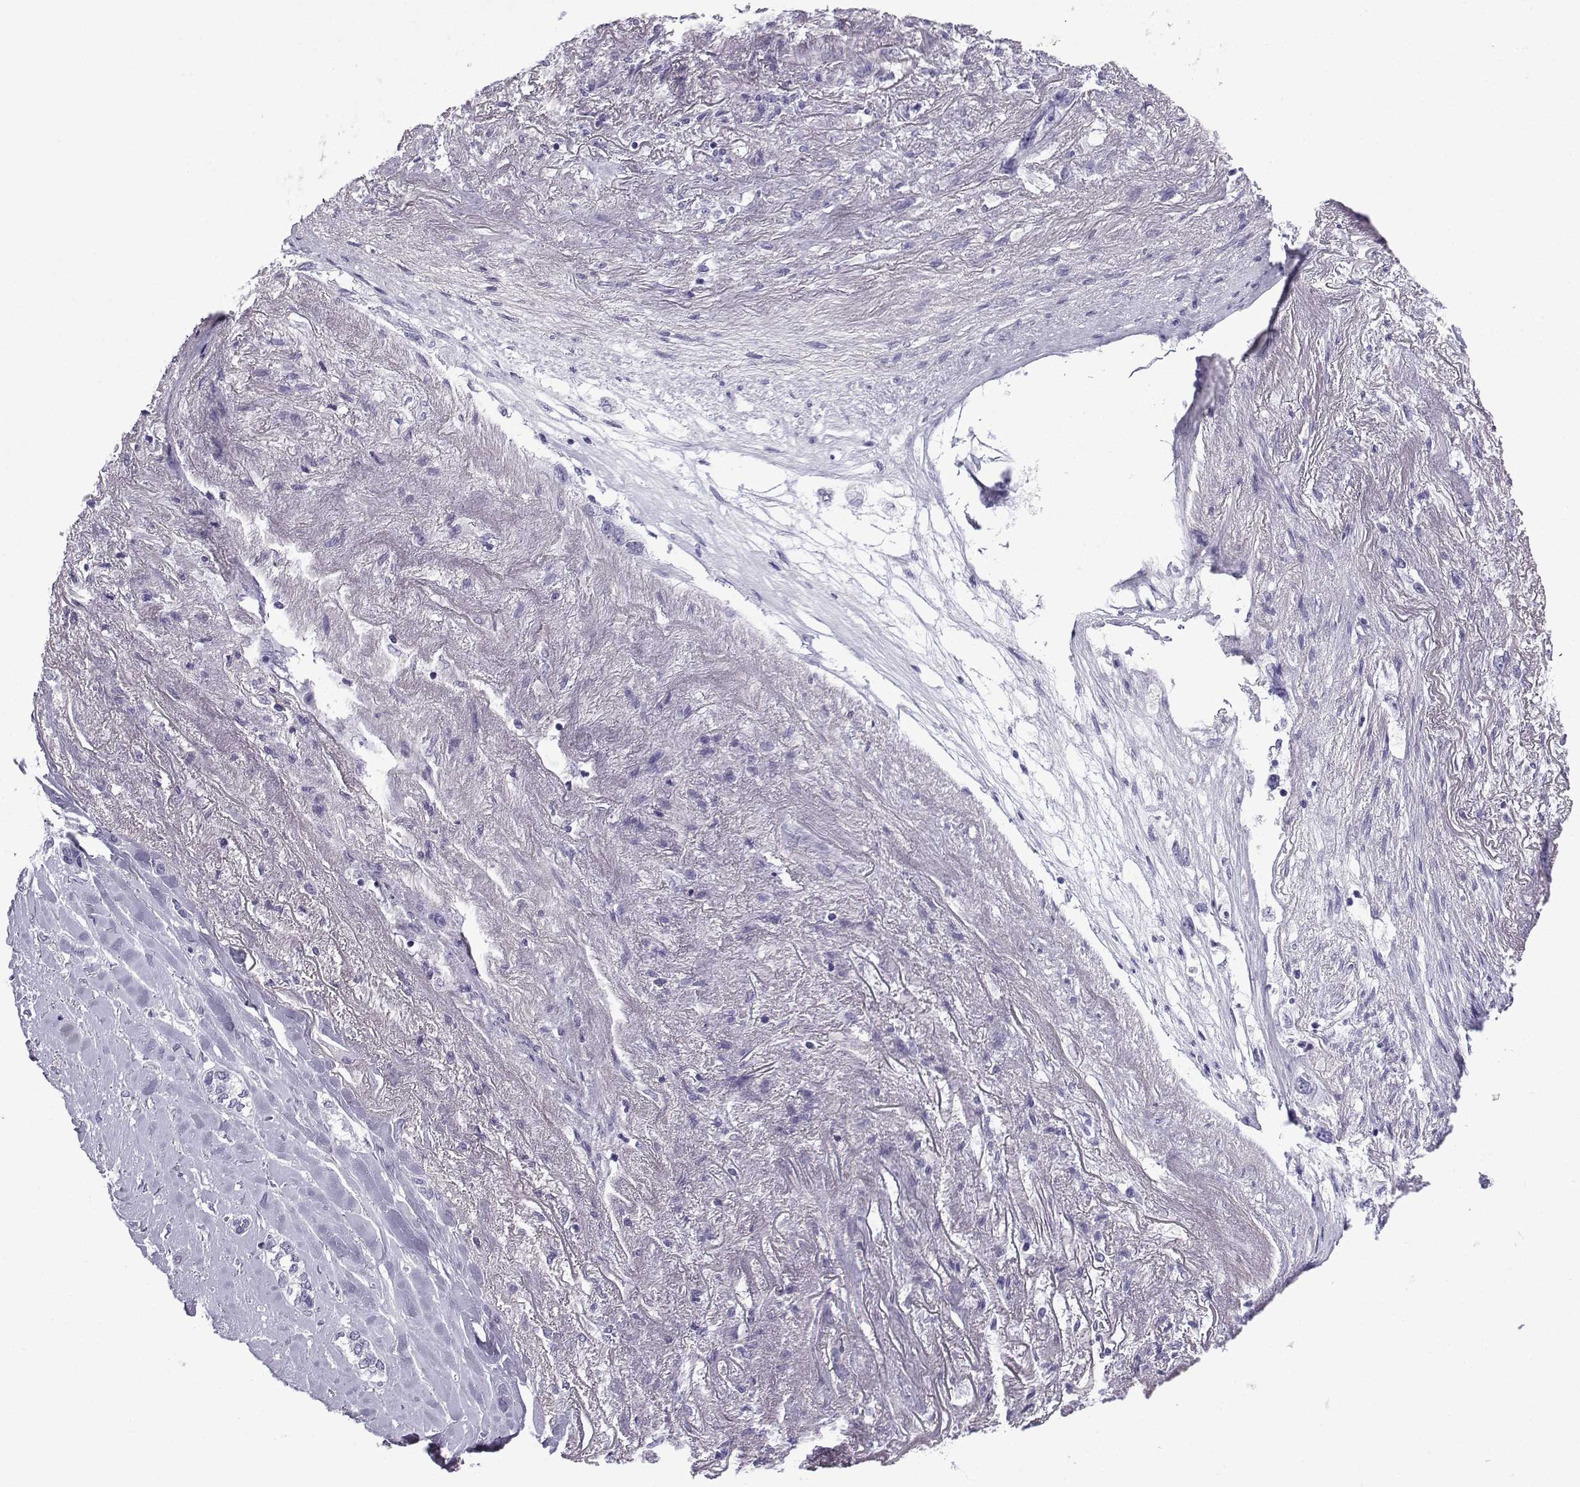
{"staining": {"intensity": "negative", "quantity": "none", "location": "none"}, "tissue": "lung cancer", "cell_type": "Tumor cells", "image_type": "cancer", "snomed": [{"axis": "morphology", "description": "Squamous cell carcinoma, NOS"}, {"axis": "topography", "description": "Lung"}], "caption": "Immunohistochemical staining of squamous cell carcinoma (lung) exhibits no significant expression in tumor cells.", "gene": "TRIM46", "patient": {"sex": "female", "age": 70}}